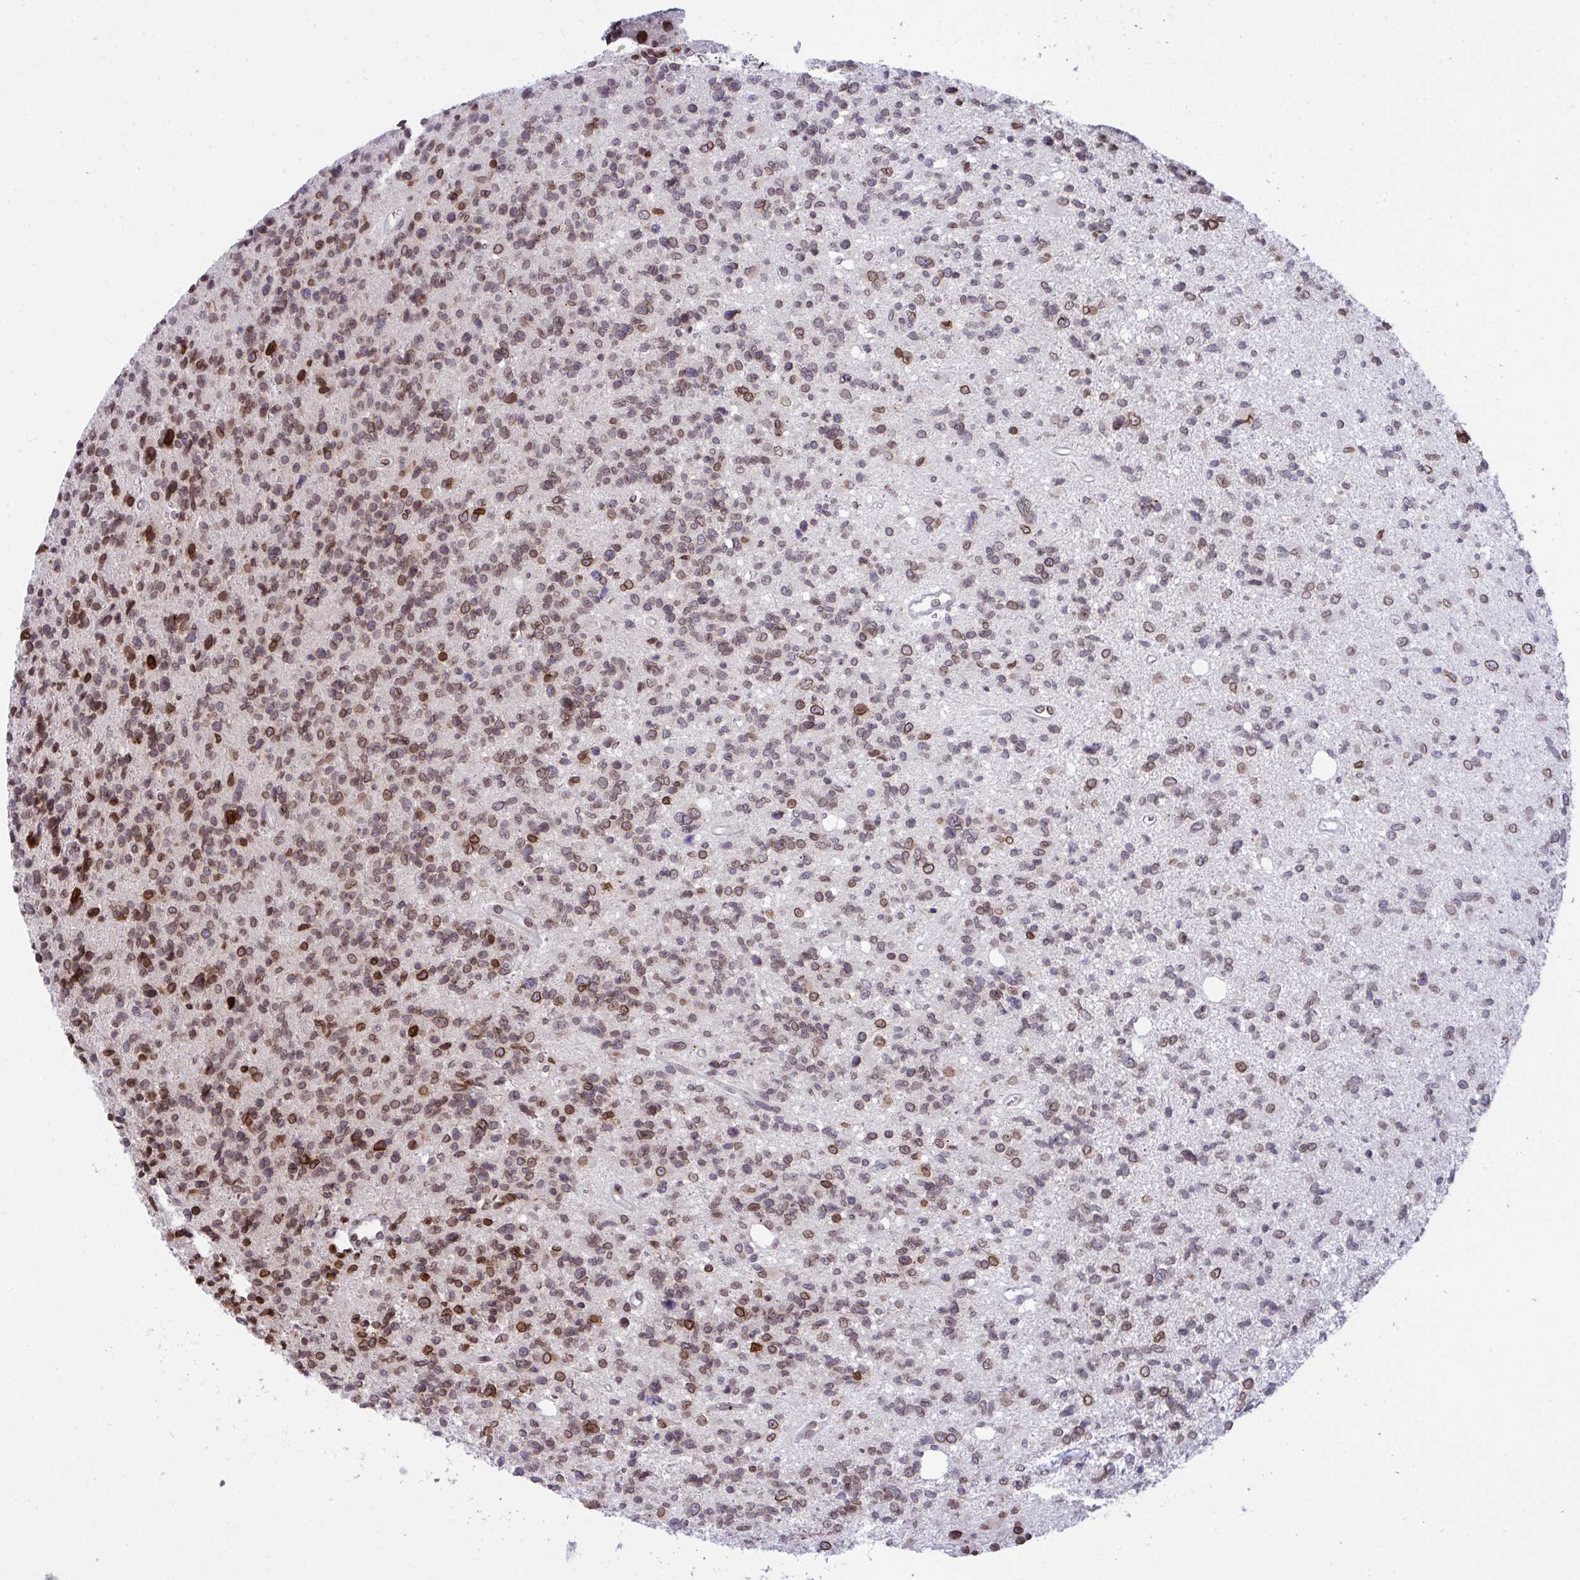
{"staining": {"intensity": "moderate", "quantity": ">75%", "location": "cytoplasmic/membranous,nuclear"}, "tissue": "glioma", "cell_type": "Tumor cells", "image_type": "cancer", "snomed": [{"axis": "morphology", "description": "Glioma, malignant, High grade"}, {"axis": "topography", "description": "Brain"}], "caption": "The image exhibits immunohistochemical staining of glioma. There is moderate cytoplasmic/membranous and nuclear expression is seen in approximately >75% of tumor cells. (DAB (3,3'-diaminobenzidine) IHC with brightfield microscopy, high magnification).", "gene": "RANBP2", "patient": {"sex": "male", "age": 29}}